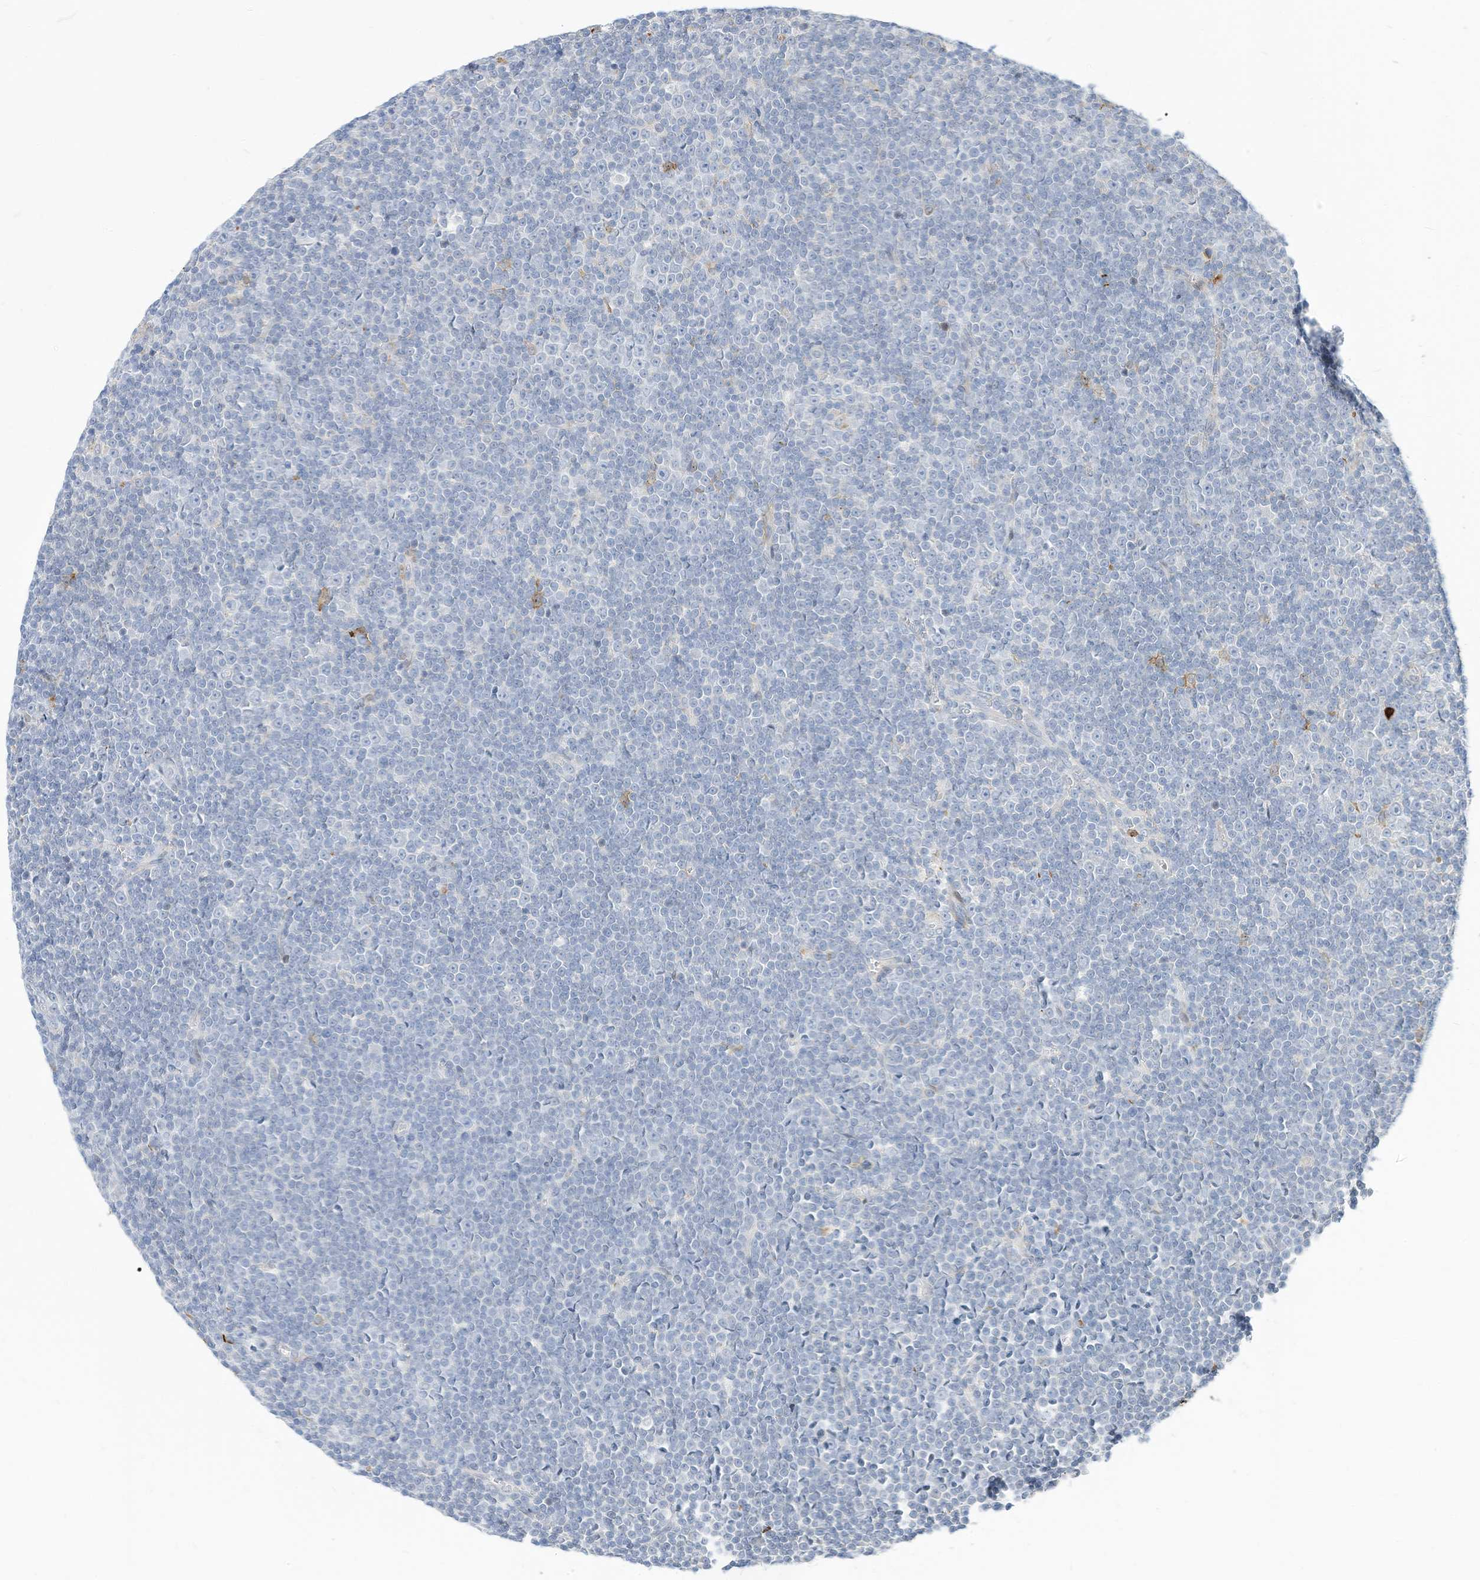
{"staining": {"intensity": "negative", "quantity": "none", "location": "none"}, "tissue": "lymphoma", "cell_type": "Tumor cells", "image_type": "cancer", "snomed": [{"axis": "morphology", "description": "Malignant lymphoma, non-Hodgkin's type, Low grade"}, {"axis": "topography", "description": "Lymph node"}], "caption": "Micrograph shows no significant protein positivity in tumor cells of lymphoma.", "gene": "ATP13A1", "patient": {"sex": "female", "age": 67}}